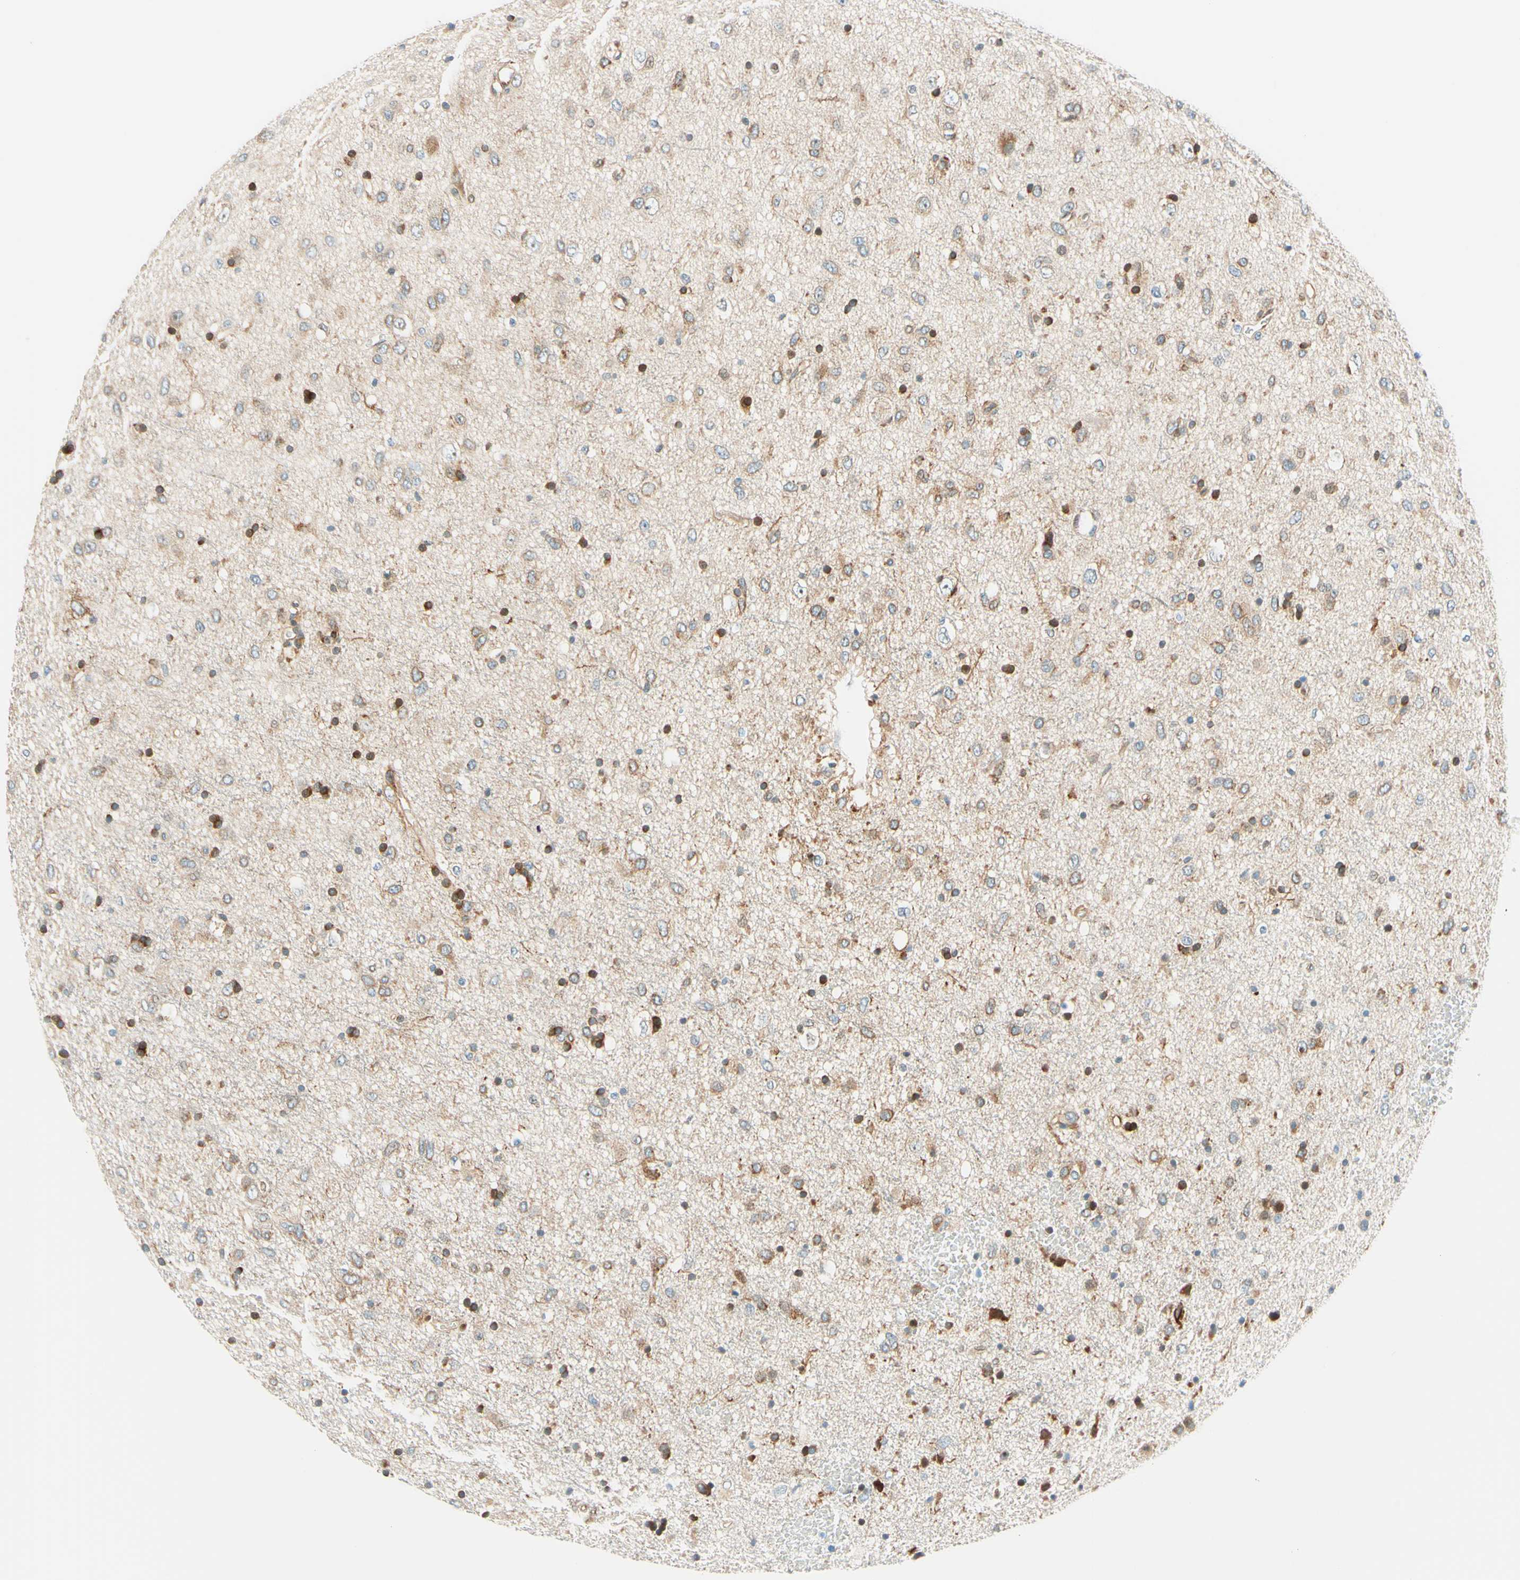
{"staining": {"intensity": "moderate", "quantity": "25%-75%", "location": "cytoplasmic/membranous"}, "tissue": "glioma", "cell_type": "Tumor cells", "image_type": "cancer", "snomed": [{"axis": "morphology", "description": "Glioma, malignant, Low grade"}, {"axis": "topography", "description": "Brain"}], "caption": "The immunohistochemical stain highlights moderate cytoplasmic/membranous positivity in tumor cells of malignant glioma (low-grade) tissue.", "gene": "TAOK2", "patient": {"sex": "male", "age": 77}}